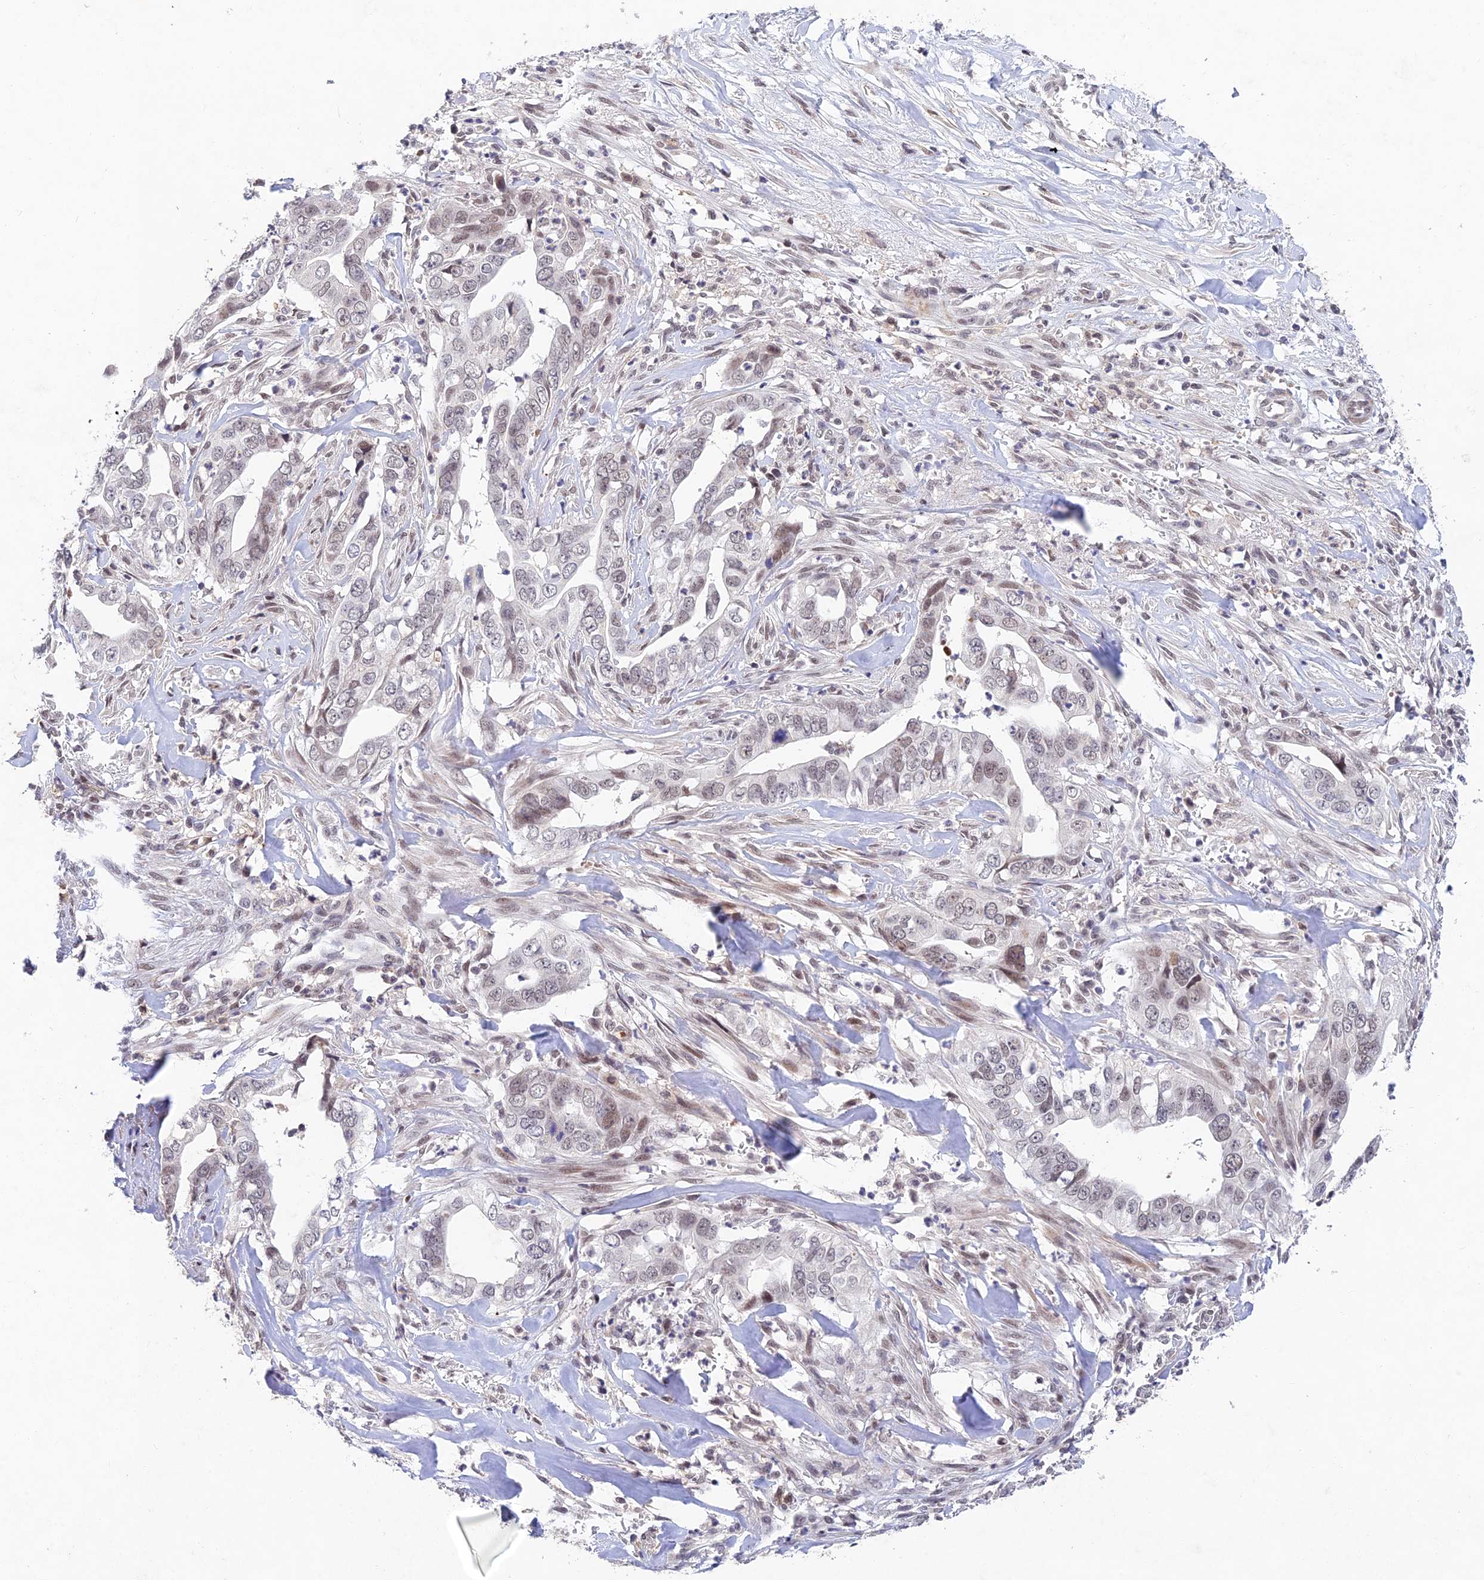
{"staining": {"intensity": "weak", "quantity": "<25%", "location": "nuclear"}, "tissue": "liver cancer", "cell_type": "Tumor cells", "image_type": "cancer", "snomed": [{"axis": "morphology", "description": "Cholangiocarcinoma"}, {"axis": "topography", "description": "Liver"}], "caption": "Tumor cells show no significant positivity in liver cholangiocarcinoma.", "gene": "RAVER1", "patient": {"sex": "female", "age": 79}}